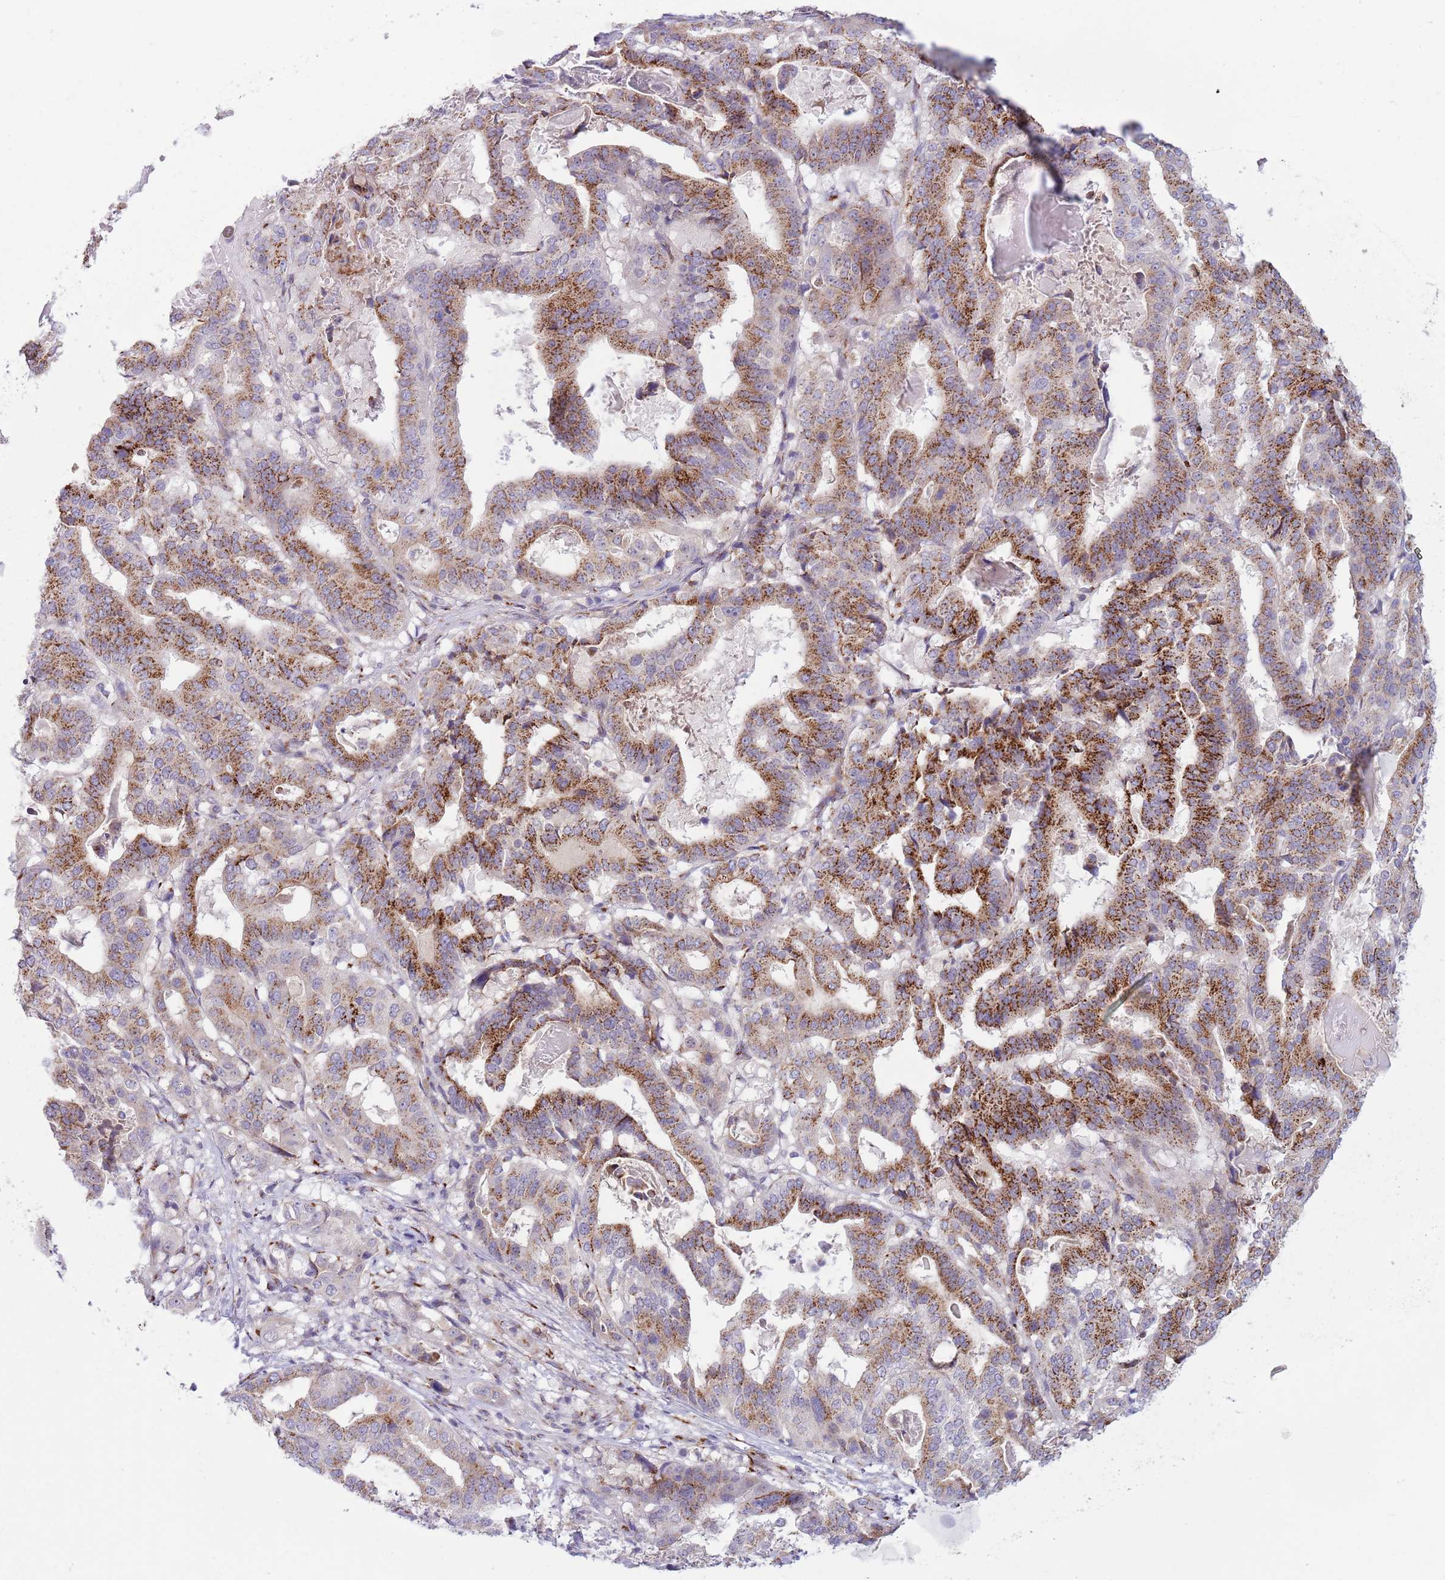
{"staining": {"intensity": "strong", "quantity": ">75%", "location": "cytoplasmic/membranous"}, "tissue": "stomach cancer", "cell_type": "Tumor cells", "image_type": "cancer", "snomed": [{"axis": "morphology", "description": "Adenocarcinoma, NOS"}, {"axis": "topography", "description": "Stomach"}], "caption": "Stomach cancer stained with IHC displays strong cytoplasmic/membranous expression in approximately >75% of tumor cells.", "gene": "C20orf96", "patient": {"sex": "male", "age": 48}}